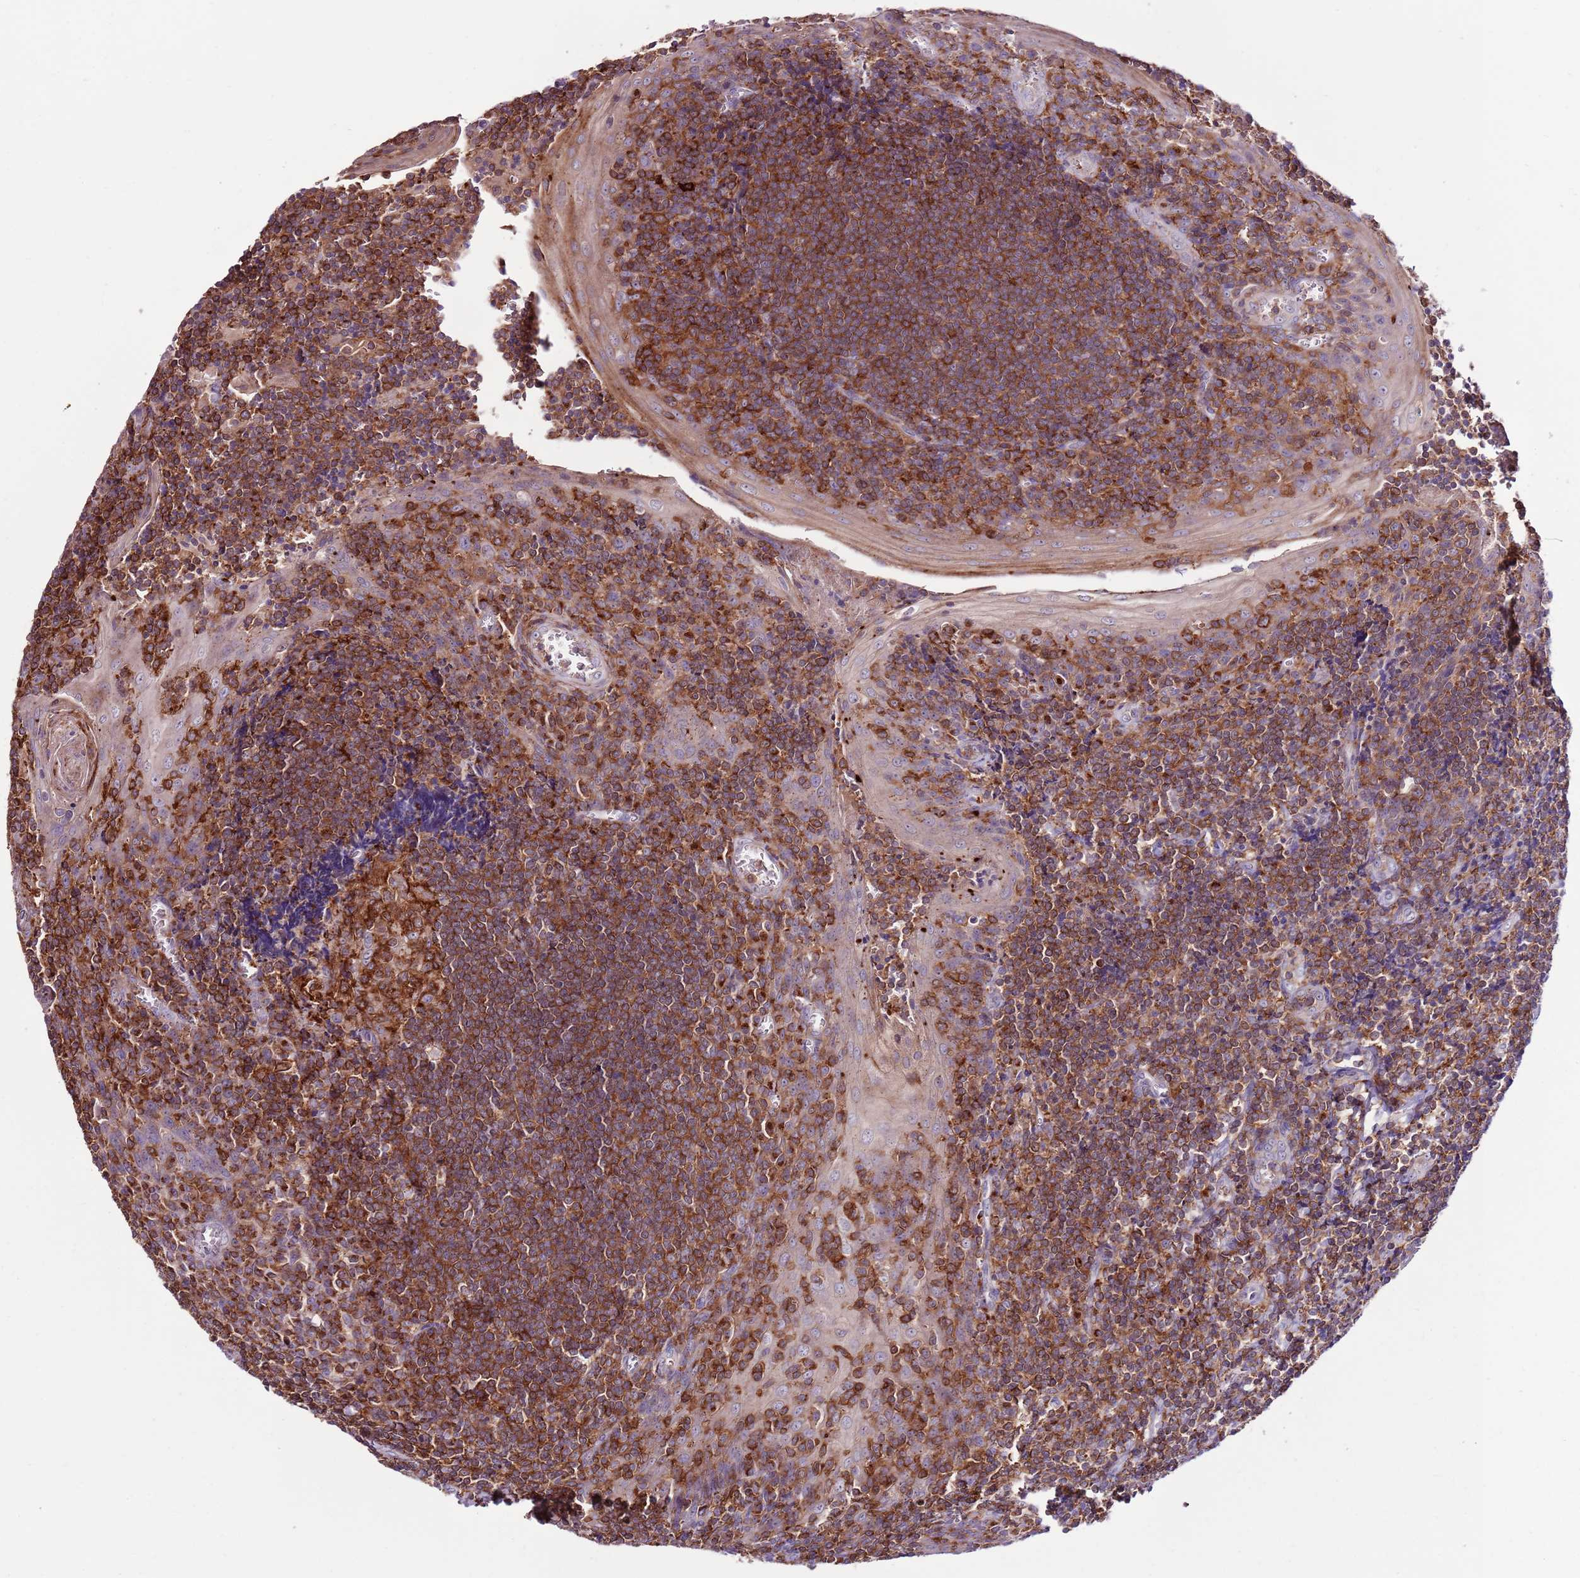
{"staining": {"intensity": "strong", "quantity": ">75%", "location": "cytoplasmic/membranous"}, "tissue": "tonsil", "cell_type": "Germinal center cells", "image_type": "normal", "snomed": [{"axis": "morphology", "description": "Normal tissue, NOS"}, {"axis": "topography", "description": "Tonsil"}], "caption": "Human tonsil stained for a protein (brown) demonstrates strong cytoplasmic/membranous positive expression in about >75% of germinal center cells.", "gene": "ZSWIM1", "patient": {"sex": "male", "age": 27}}